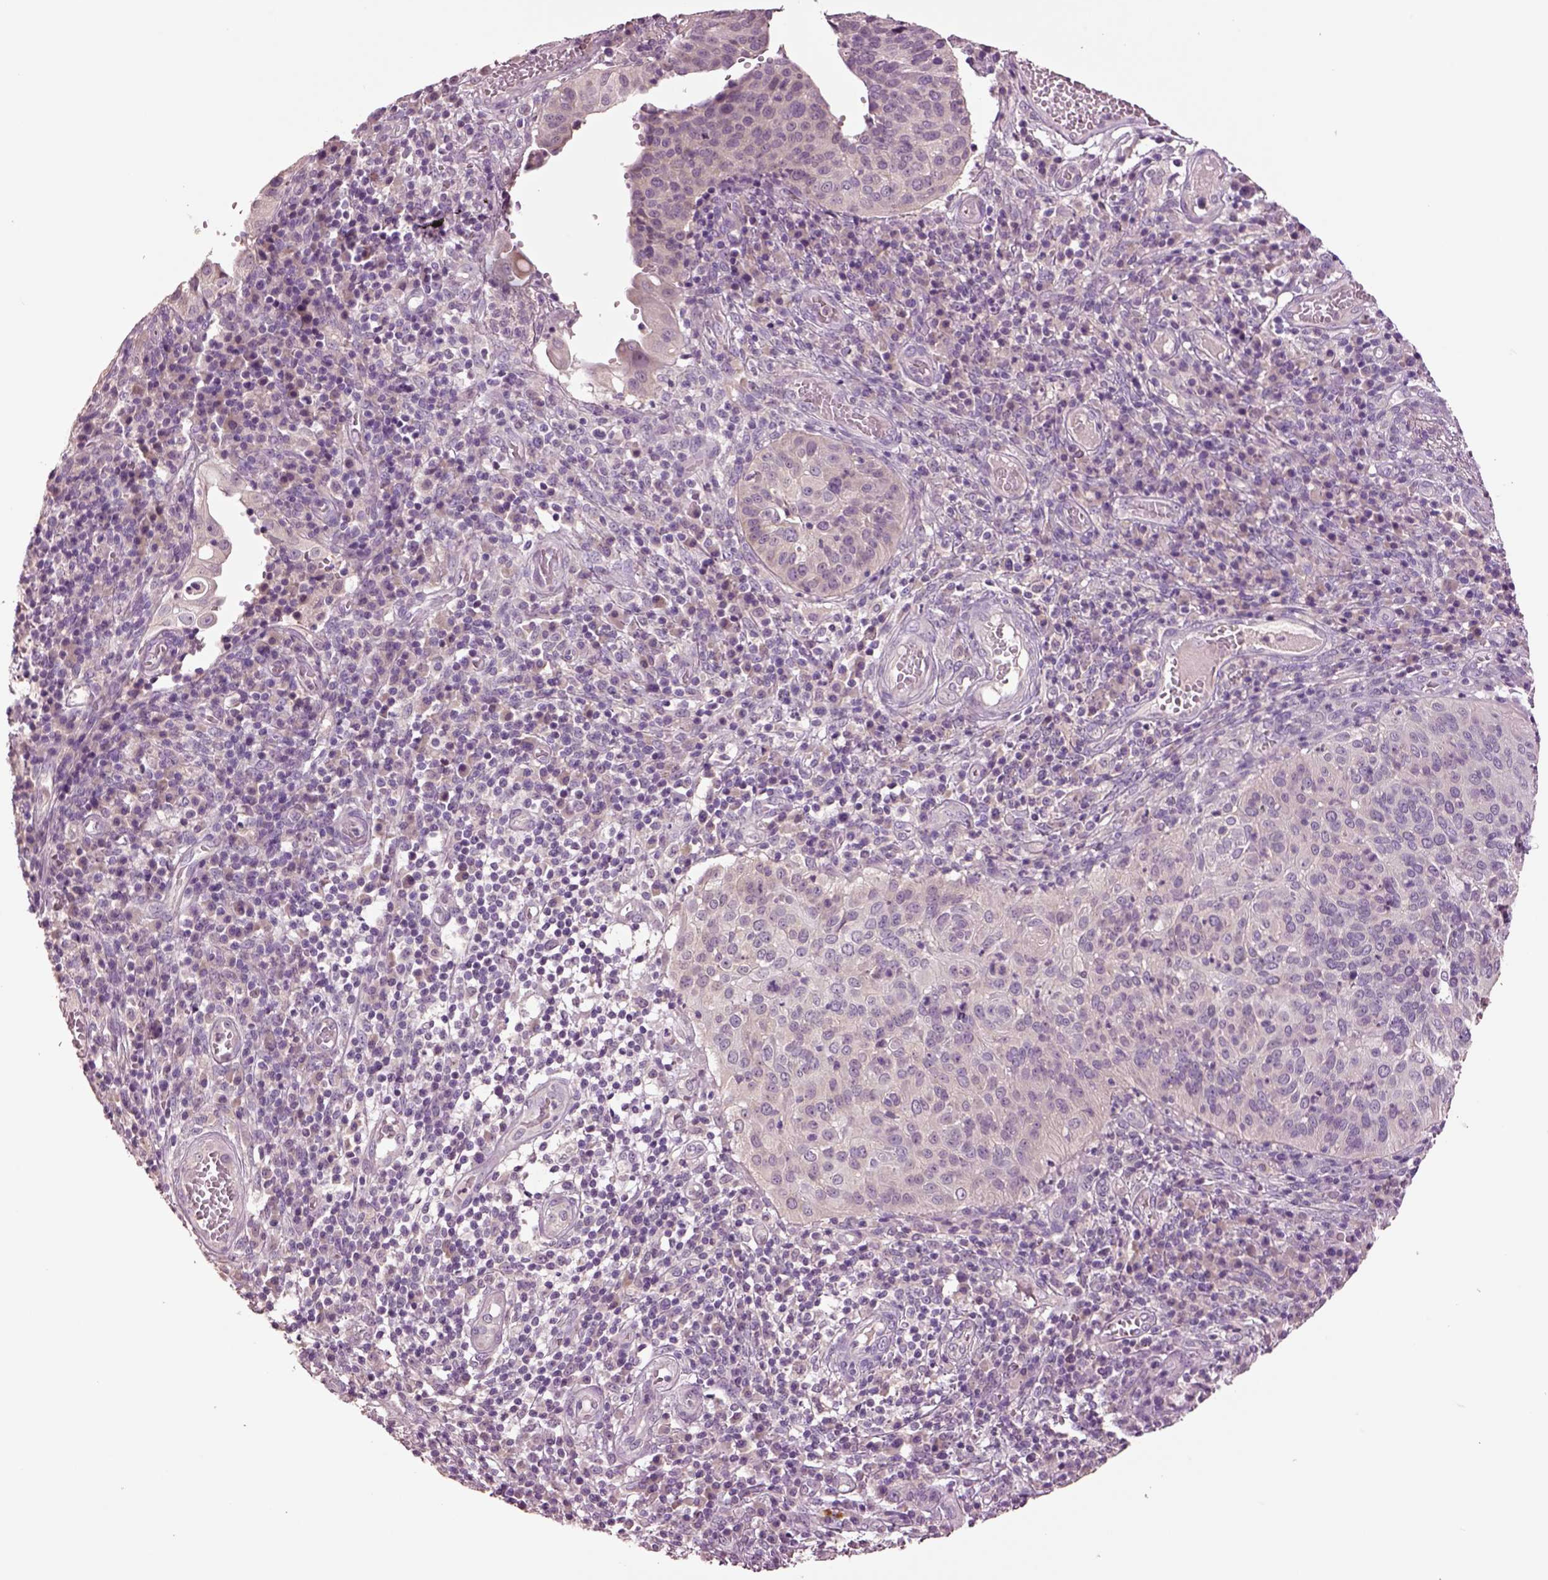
{"staining": {"intensity": "negative", "quantity": "none", "location": "none"}, "tissue": "cervical cancer", "cell_type": "Tumor cells", "image_type": "cancer", "snomed": [{"axis": "morphology", "description": "Squamous cell carcinoma, NOS"}, {"axis": "topography", "description": "Cervix"}], "caption": "Human cervical cancer stained for a protein using immunohistochemistry (IHC) exhibits no expression in tumor cells.", "gene": "CLPSL1", "patient": {"sex": "female", "age": 39}}